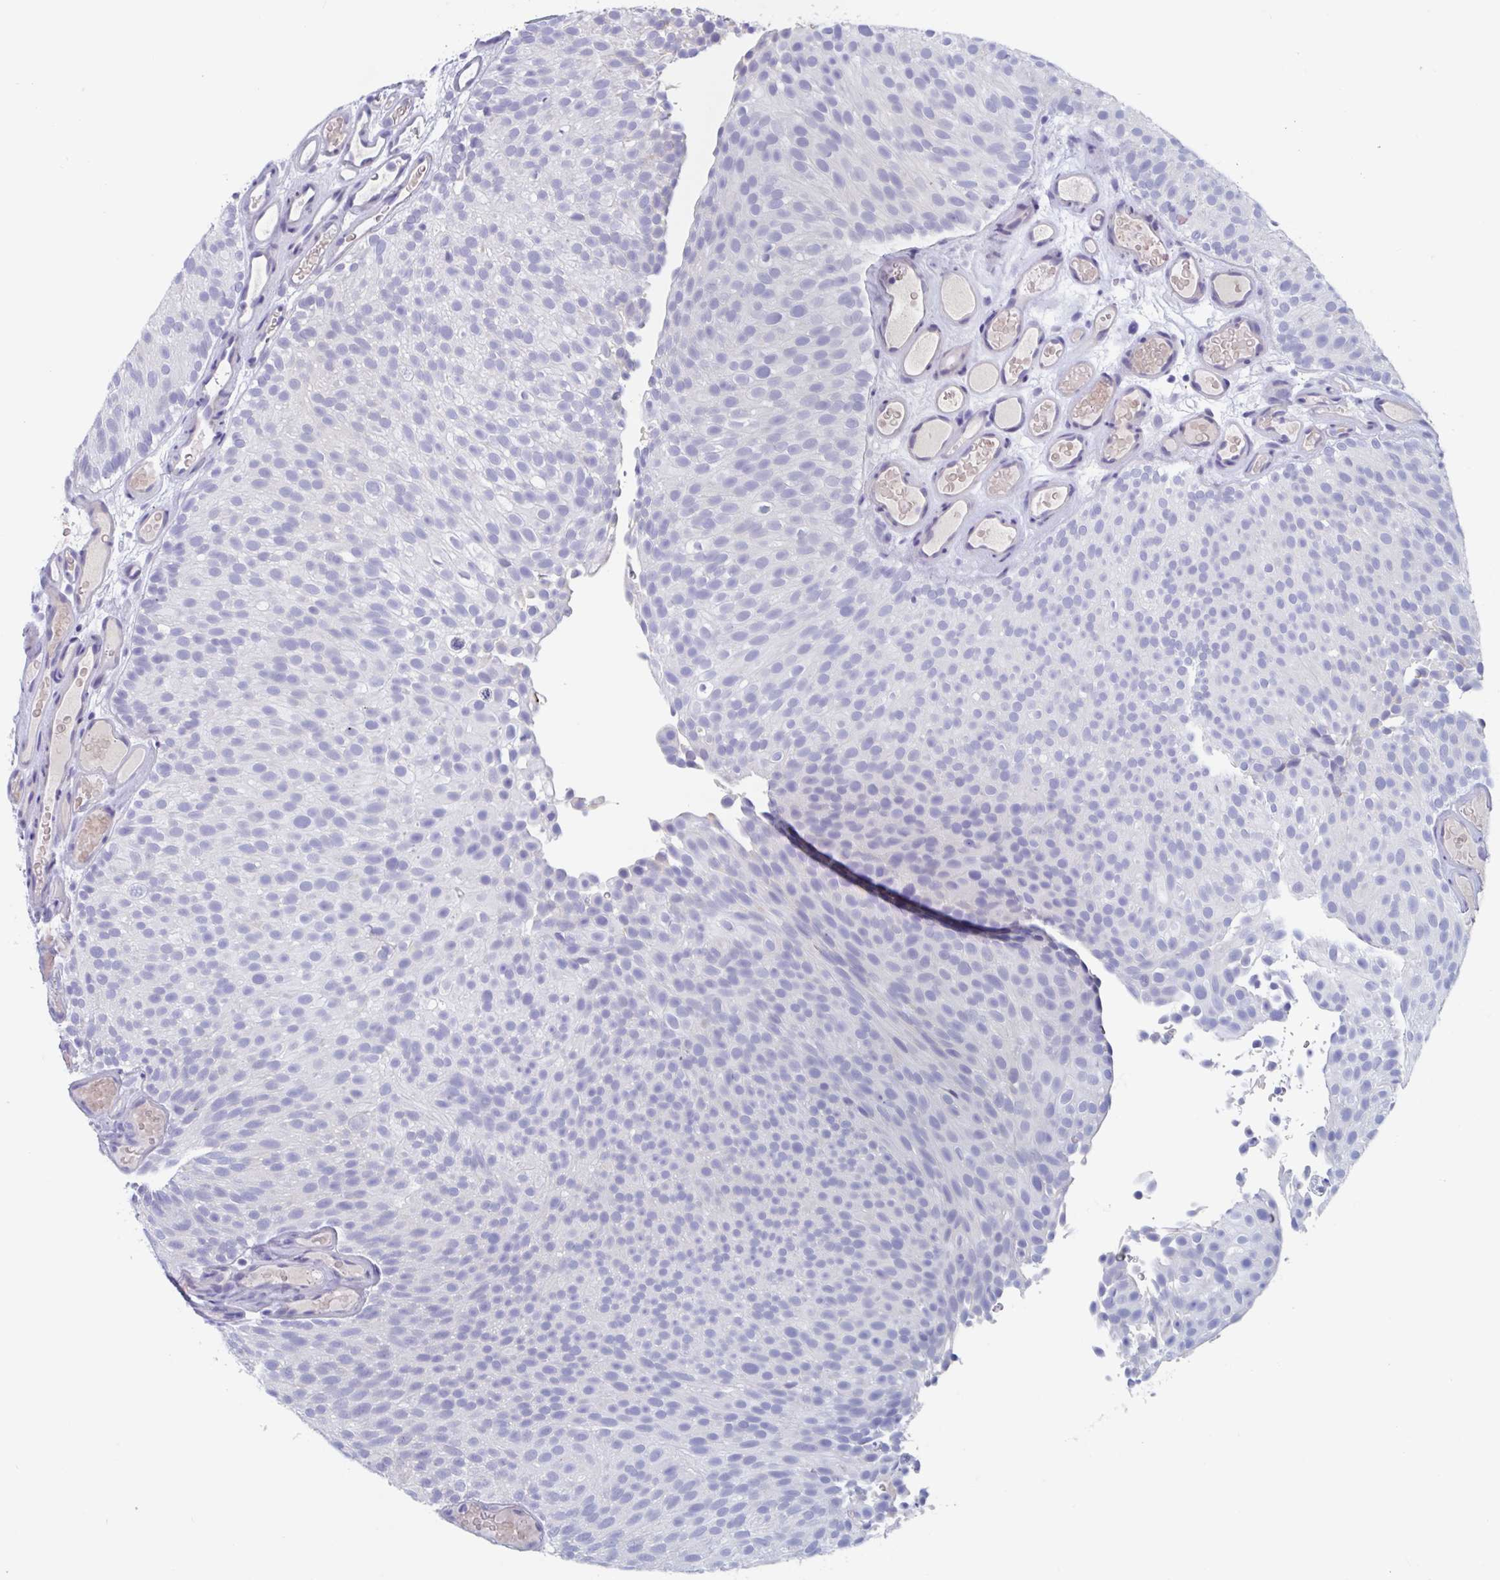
{"staining": {"intensity": "negative", "quantity": "none", "location": "none"}, "tissue": "urothelial cancer", "cell_type": "Tumor cells", "image_type": "cancer", "snomed": [{"axis": "morphology", "description": "Urothelial carcinoma, Low grade"}, {"axis": "topography", "description": "Urinary bladder"}], "caption": "The photomicrograph reveals no staining of tumor cells in low-grade urothelial carcinoma.", "gene": "DPEP3", "patient": {"sex": "male", "age": 78}}